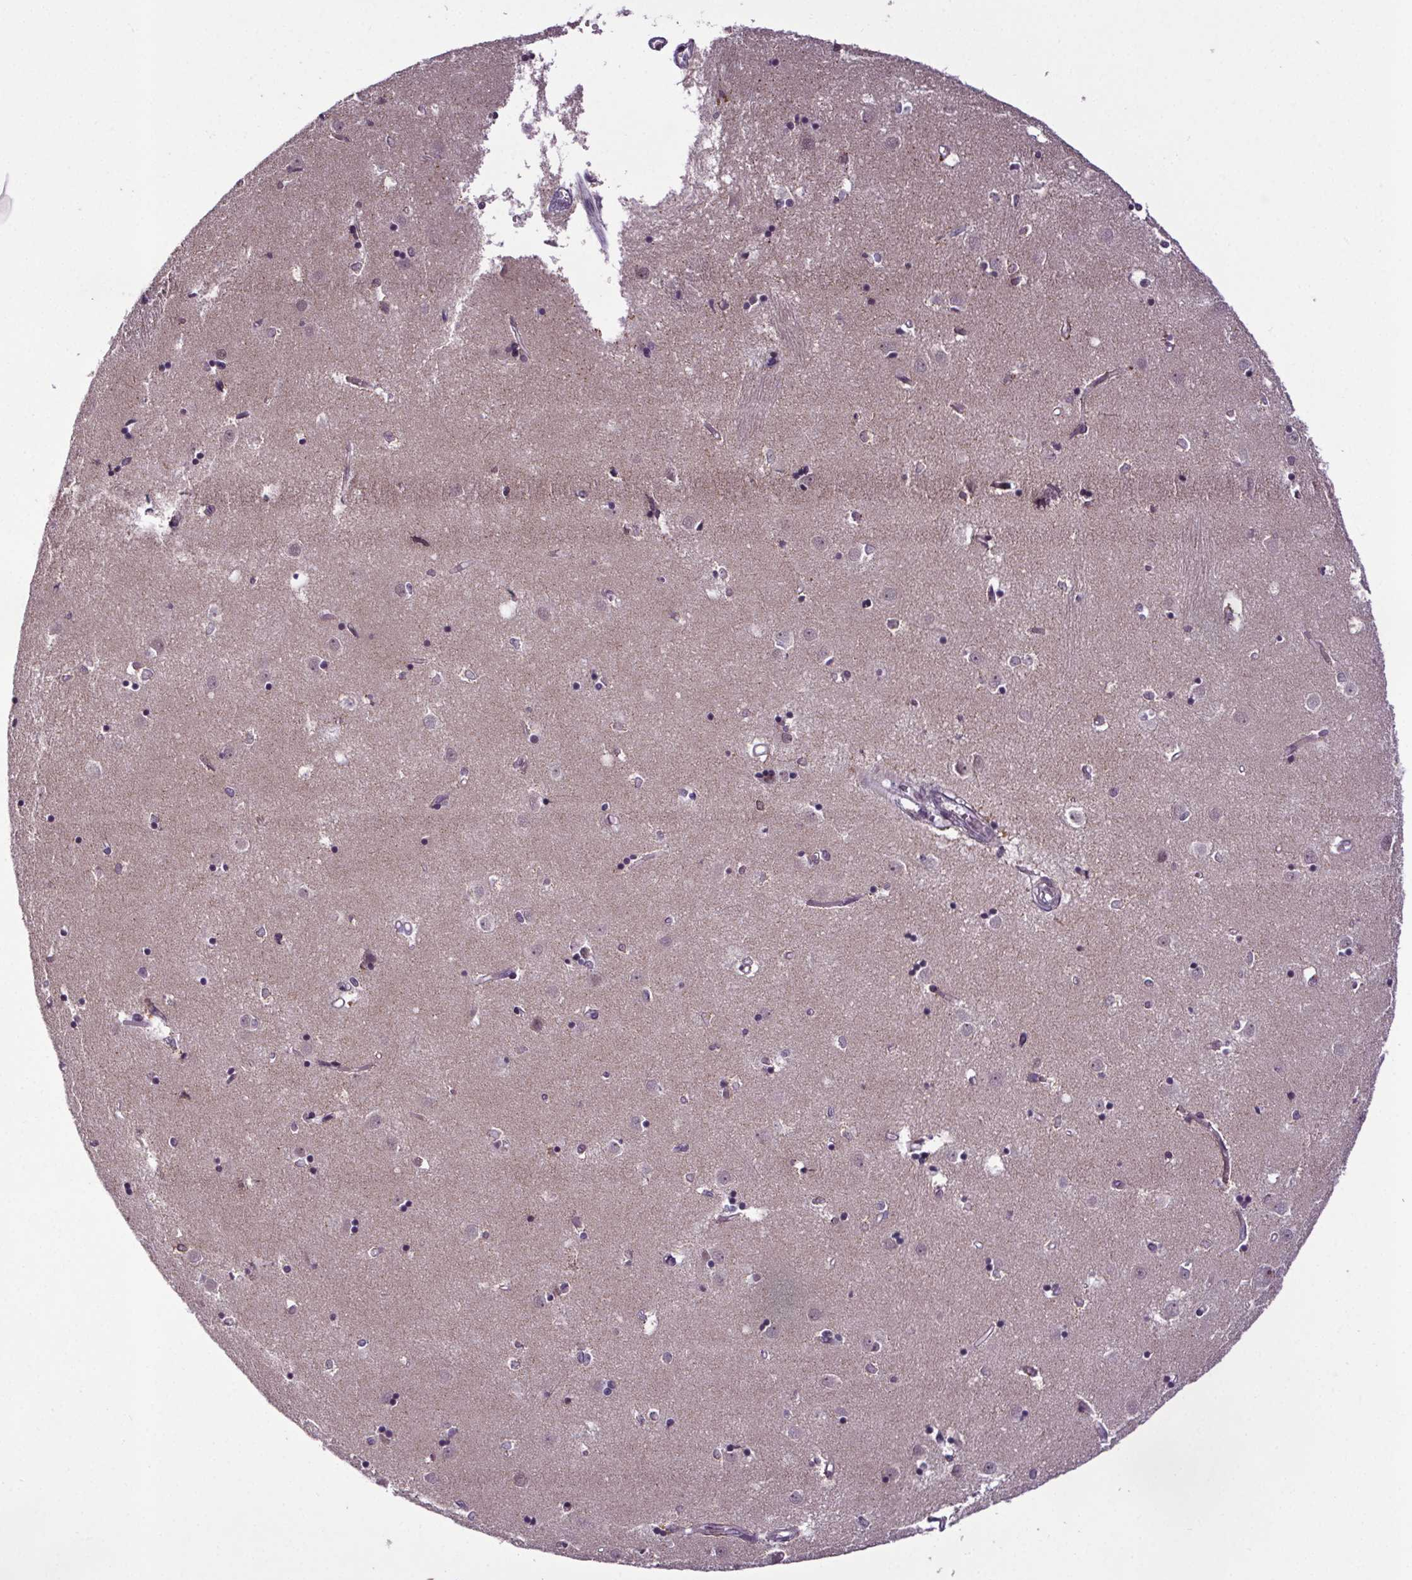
{"staining": {"intensity": "weak", "quantity": "<25%", "location": "nuclear"}, "tissue": "caudate", "cell_type": "Glial cells", "image_type": "normal", "snomed": [{"axis": "morphology", "description": "Normal tissue, NOS"}, {"axis": "topography", "description": "Lateral ventricle wall"}], "caption": "Glial cells are negative for protein expression in unremarkable human caudate. (IHC, brightfield microscopy, high magnification).", "gene": "ATMIN", "patient": {"sex": "male", "age": 54}}